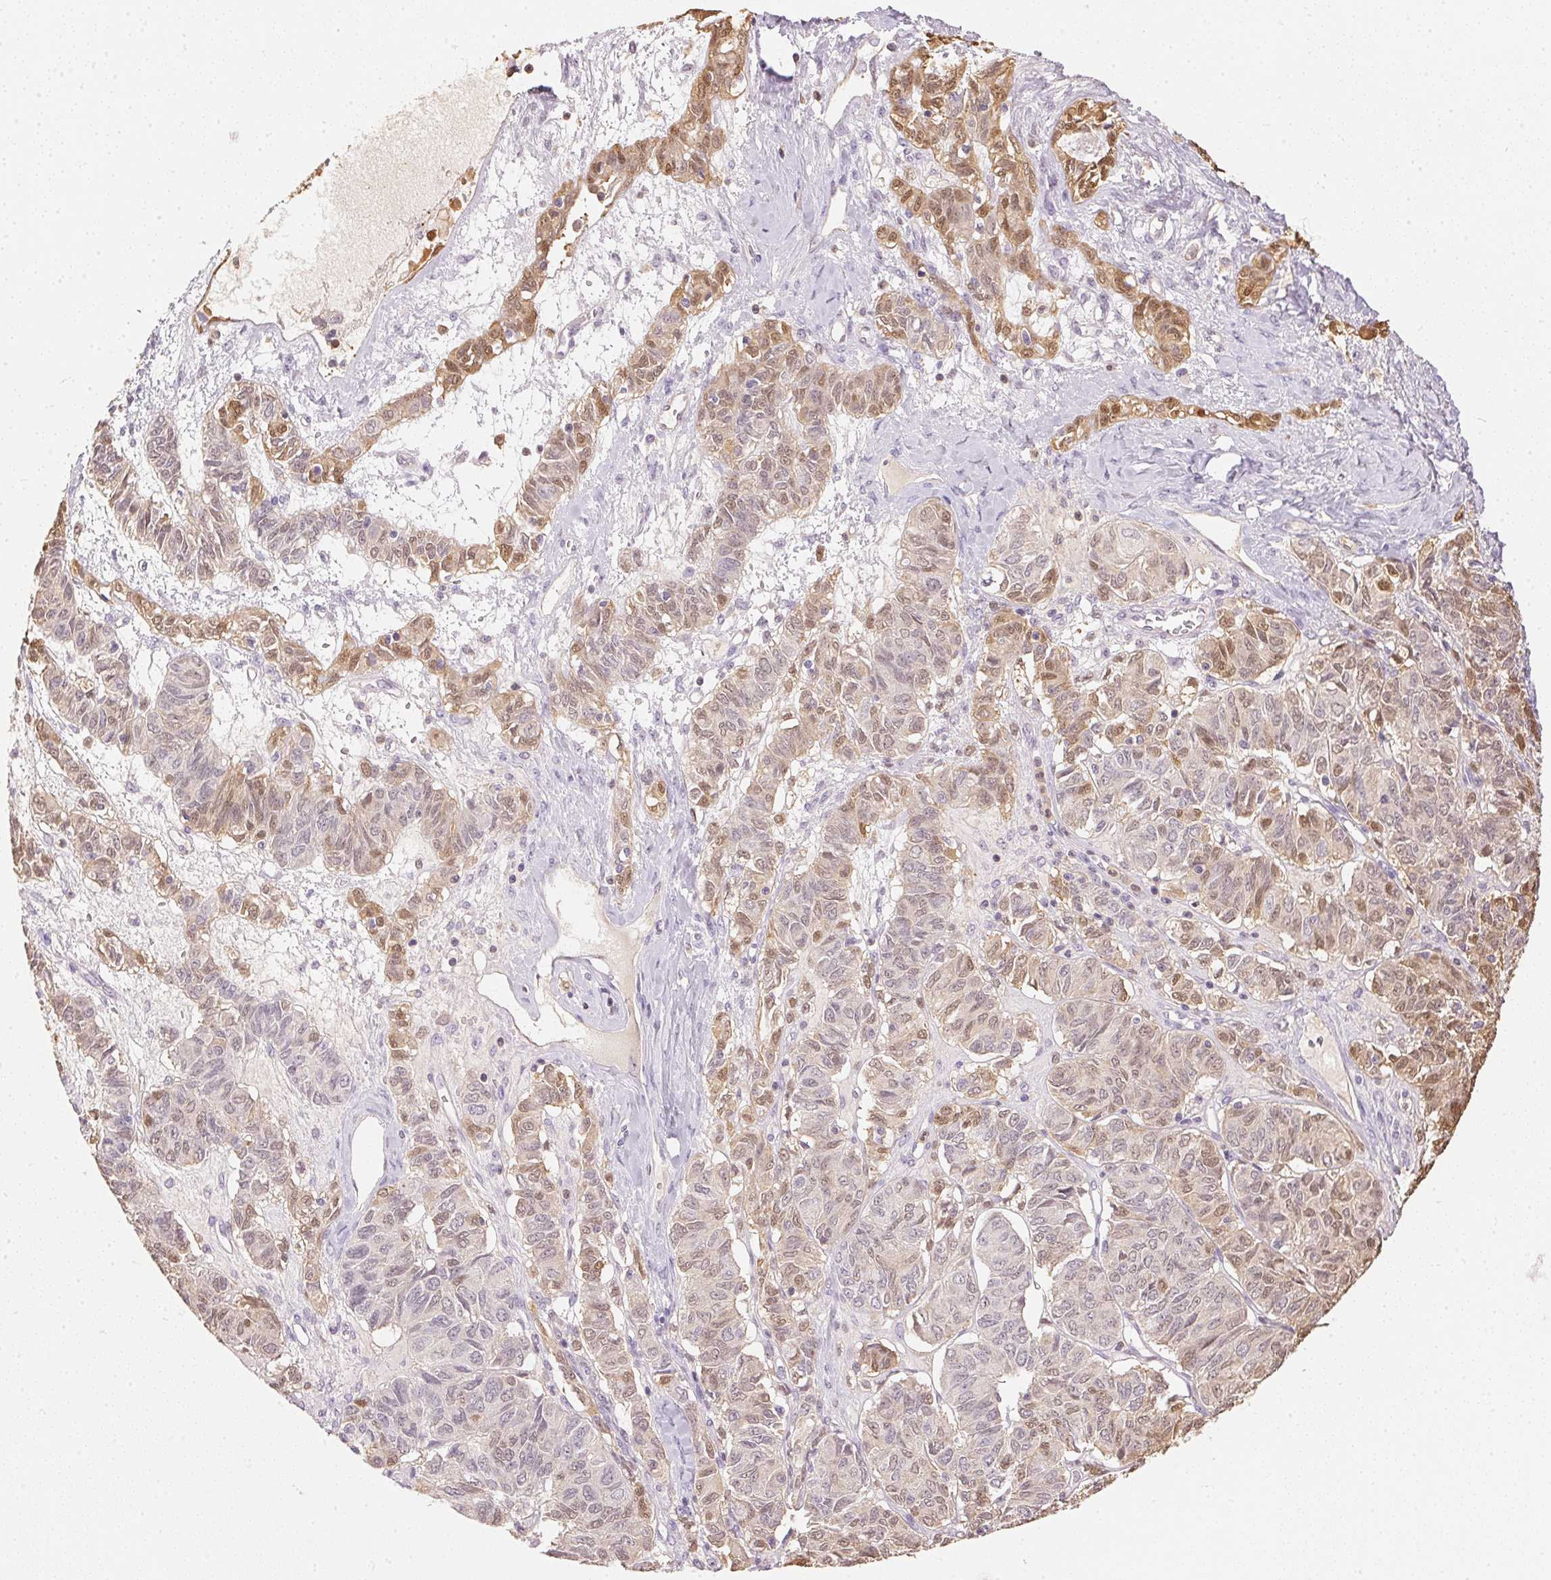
{"staining": {"intensity": "weak", "quantity": "25%-75%", "location": "cytoplasmic/membranous,nuclear"}, "tissue": "ovarian cancer", "cell_type": "Tumor cells", "image_type": "cancer", "snomed": [{"axis": "morphology", "description": "Carcinoma, endometroid"}, {"axis": "topography", "description": "Ovary"}], "caption": "Weak cytoplasmic/membranous and nuclear expression for a protein is appreciated in about 25%-75% of tumor cells of ovarian endometroid carcinoma using immunohistochemistry (IHC).", "gene": "S100A3", "patient": {"sex": "female", "age": 80}}